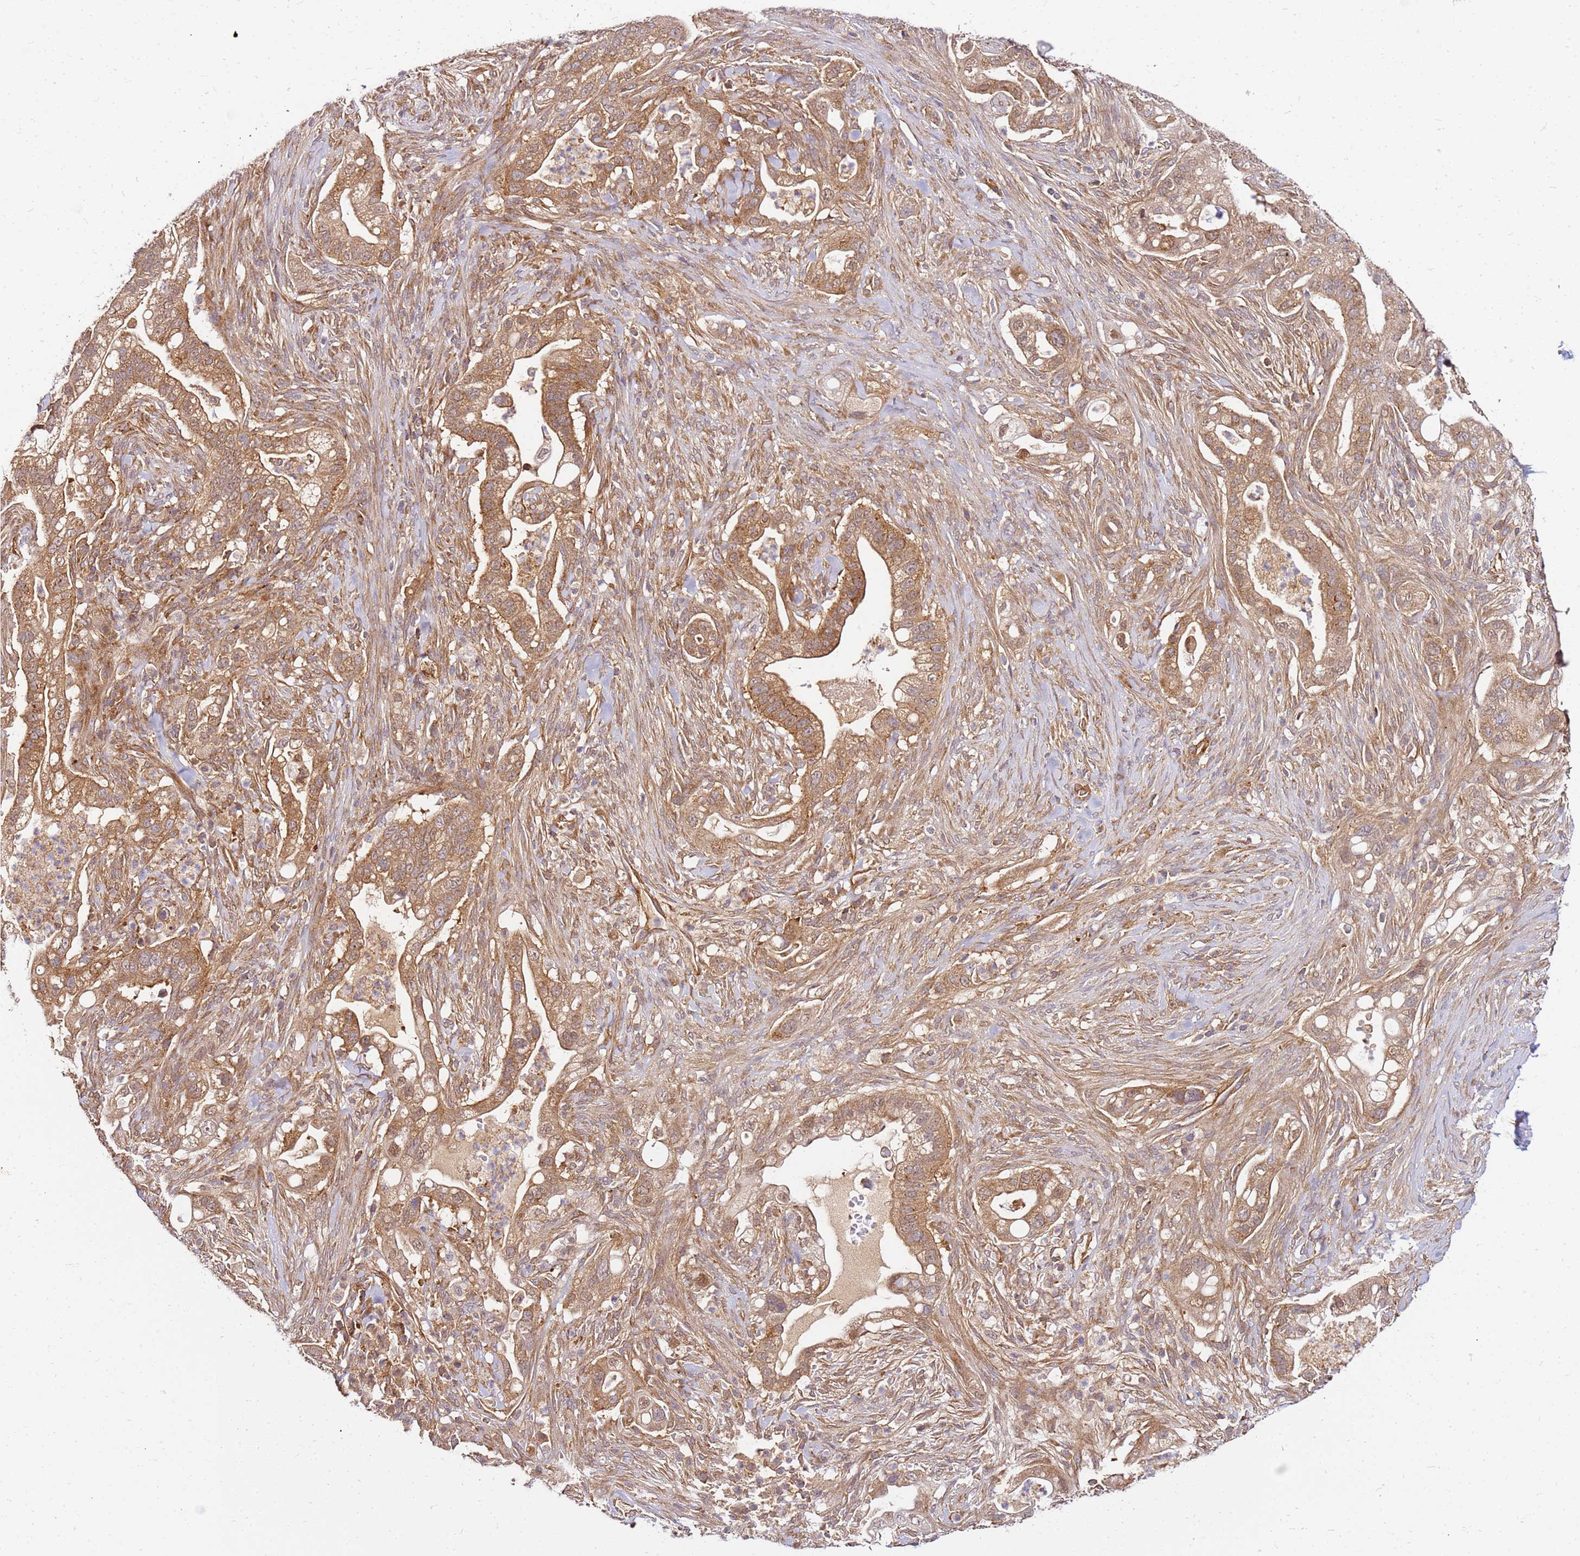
{"staining": {"intensity": "moderate", "quantity": ">75%", "location": "cytoplasmic/membranous"}, "tissue": "pancreatic cancer", "cell_type": "Tumor cells", "image_type": "cancer", "snomed": [{"axis": "morphology", "description": "Adenocarcinoma, NOS"}, {"axis": "topography", "description": "Pancreas"}], "caption": "Pancreatic adenocarcinoma stained with a brown dye demonstrates moderate cytoplasmic/membranous positive expression in approximately >75% of tumor cells.", "gene": "PIH1D1", "patient": {"sex": "male", "age": 44}}